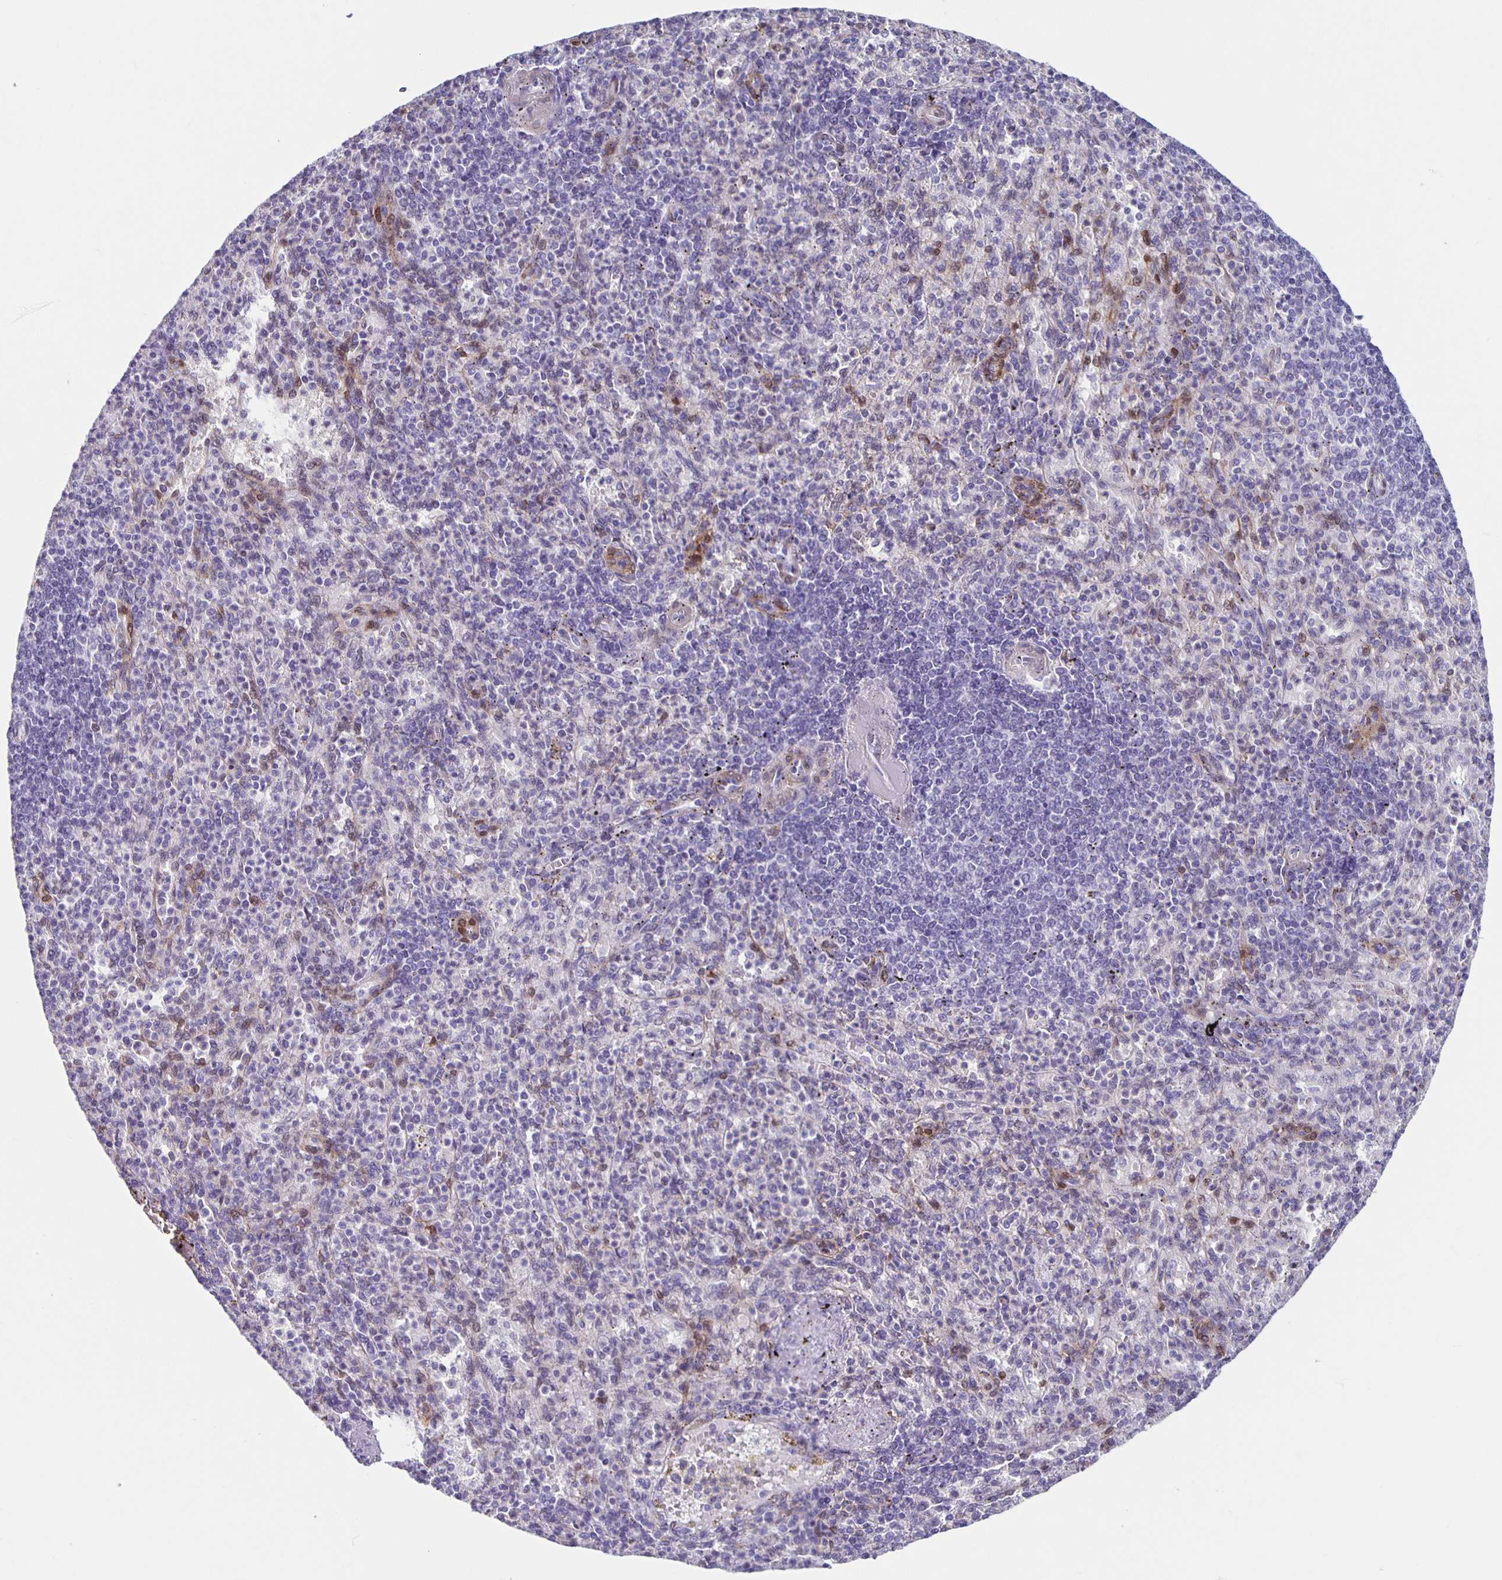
{"staining": {"intensity": "negative", "quantity": "none", "location": "none"}, "tissue": "spleen", "cell_type": "Cells in red pulp", "image_type": "normal", "snomed": [{"axis": "morphology", "description": "Normal tissue, NOS"}, {"axis": "topography", "description": "Spleen"}], "caption": "A micrograph of human spleen is negative for staining in cells in red pulp. (DAB immunohistochemistry (IHC) visualized using brightfield microscopy, high magnification).", "gene": "TPPP", "patient": {"sex": "female", "age": 74}}